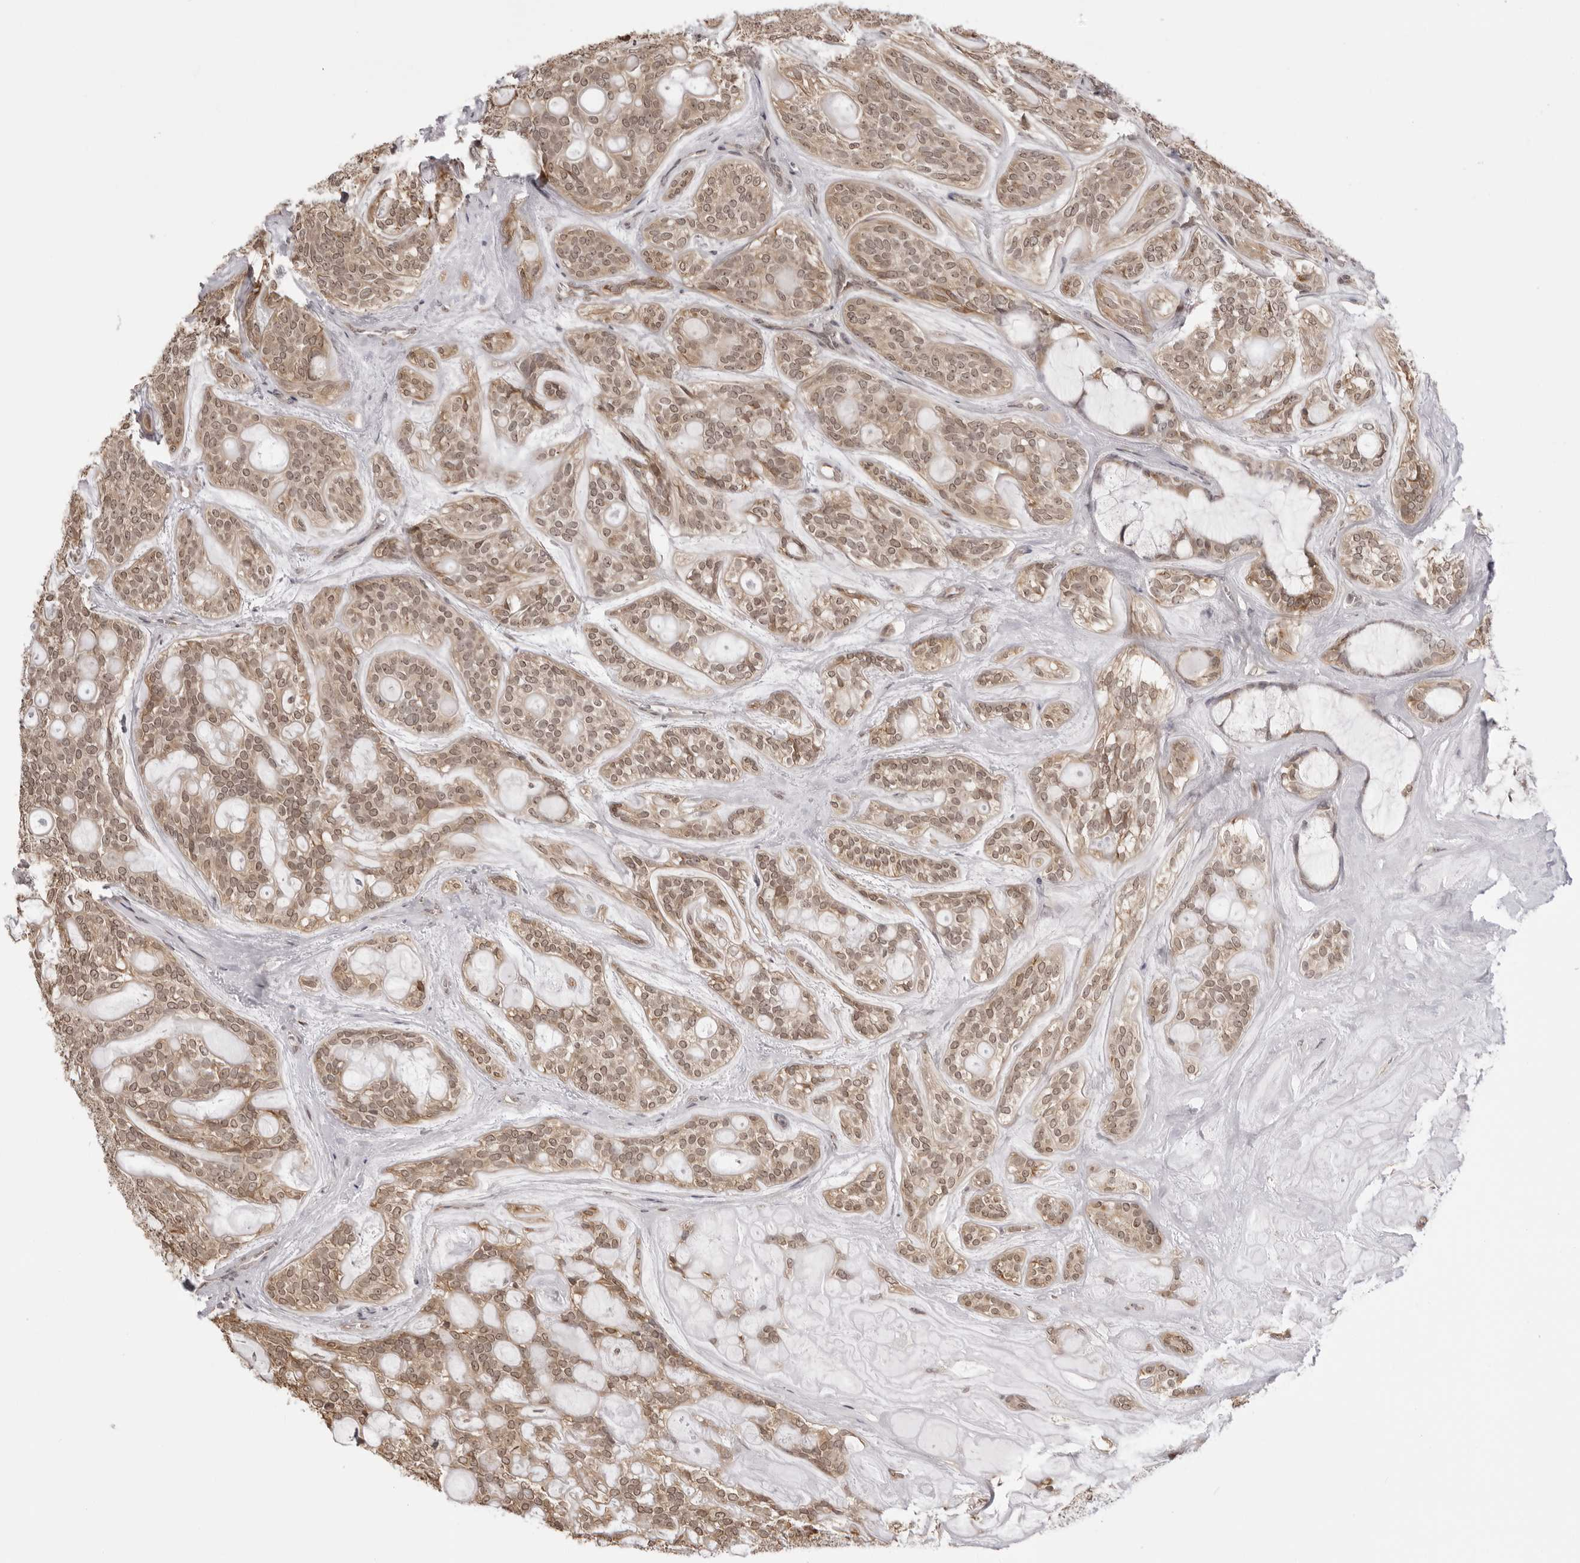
{"staining": {"intensity": "weak", "quantity": ">75%", "location": "cytoplasmic/membranous,nuclear"}, "tissue": "head and neck cancer", "cell_type": "Tumor cells", "image_type": "cancer", "snomed": [{"axis": "morphology", "description": "Adenocarcinoma, NOS"}, {"axis": "topography", "description": "Head-Neck"}], "caption": "Protein expression by IHC displays weak cytoplasmic/membranous and nuclear staining in about >75% of tumor cells in head and neck adenocarcinoma.", "gene": "ZC3H11A", "patient": {"sex": "male", "age": 66}}